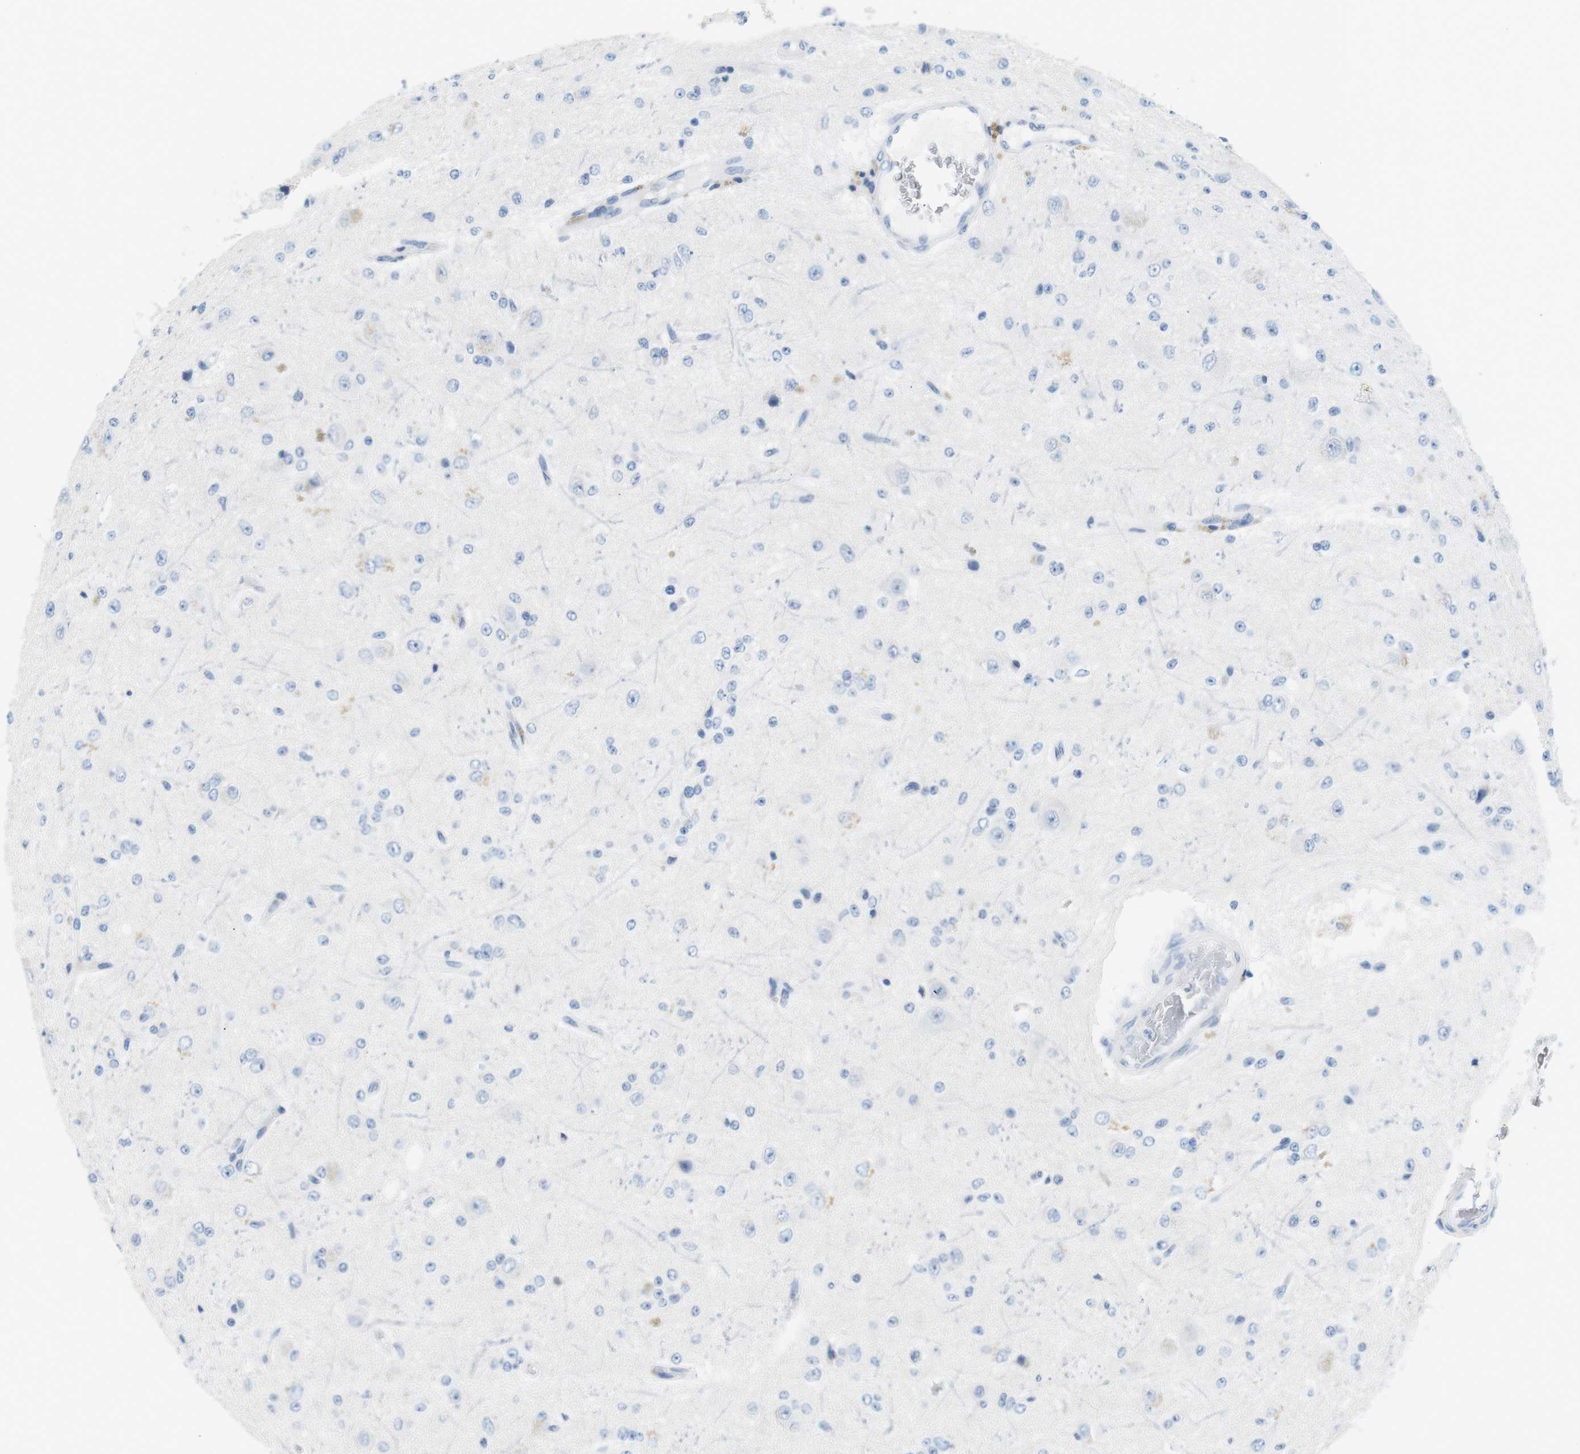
{"staining": {"intensity": "negative", "quantity": "none", "location": "none"}, "tissue": "glioma", "cell_type": "Tumor cells", "image_type": "cancer", "snomed": [{"axis": "morphology", "description": "Glioma, malignant, High grade"}, {"axis": "topography", "description": "pancreas cauda"}], "caption": "Immunohistochemical staining of human malignant glioma (high-grade) displays no significant staining in tumor cells.", "gene": "TNFRSF4", "patient": {"sex": "male", "age": 60}}